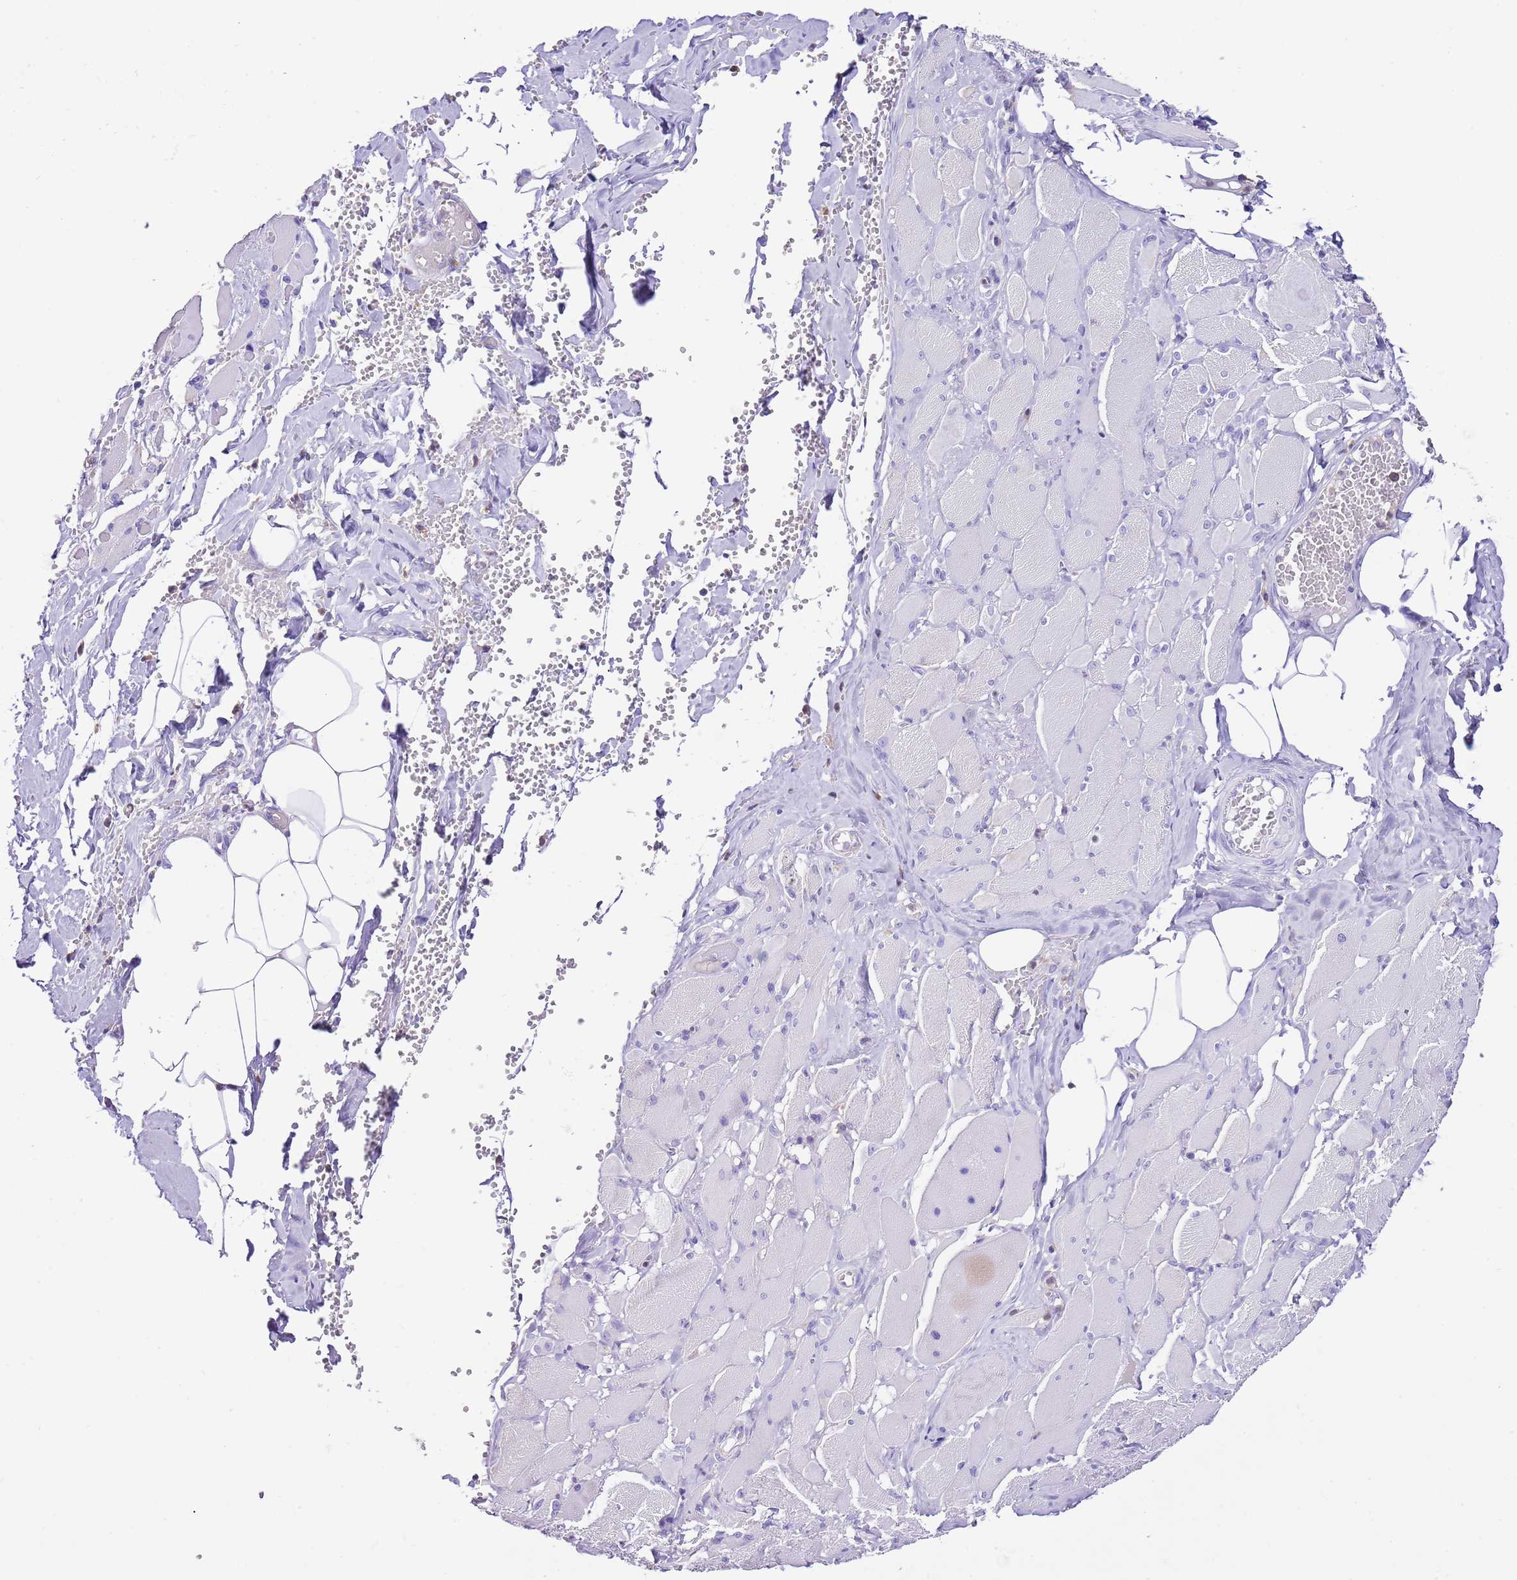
{"staining": {"intensity": "negative", "quantity": "none", "location": "none"}, "tissue": "skeletal muscle", "cell_type": "Myocytes", "image_type": "normal", "snomed": [{"axis": "morphology", "description": "Normal tissue, NOS"}, {"axis": "morphology", "description": "Basal cell carcinoma"}, {"axis": "topography", "description": "Skeletal muscle"}], "caption": "This is a photomicrograph of immunohistochemistry (IHC) staining of unremarkable skeletal muscle, which shows no positivity in myocytes. (DAB (3,3'-diaminobenzidine) immunohistochemistry (IHC) visualized using brightfield microscopy, high magnification).", "gene": "RPS10", "patient": {"sex": "female", "age": 64}}